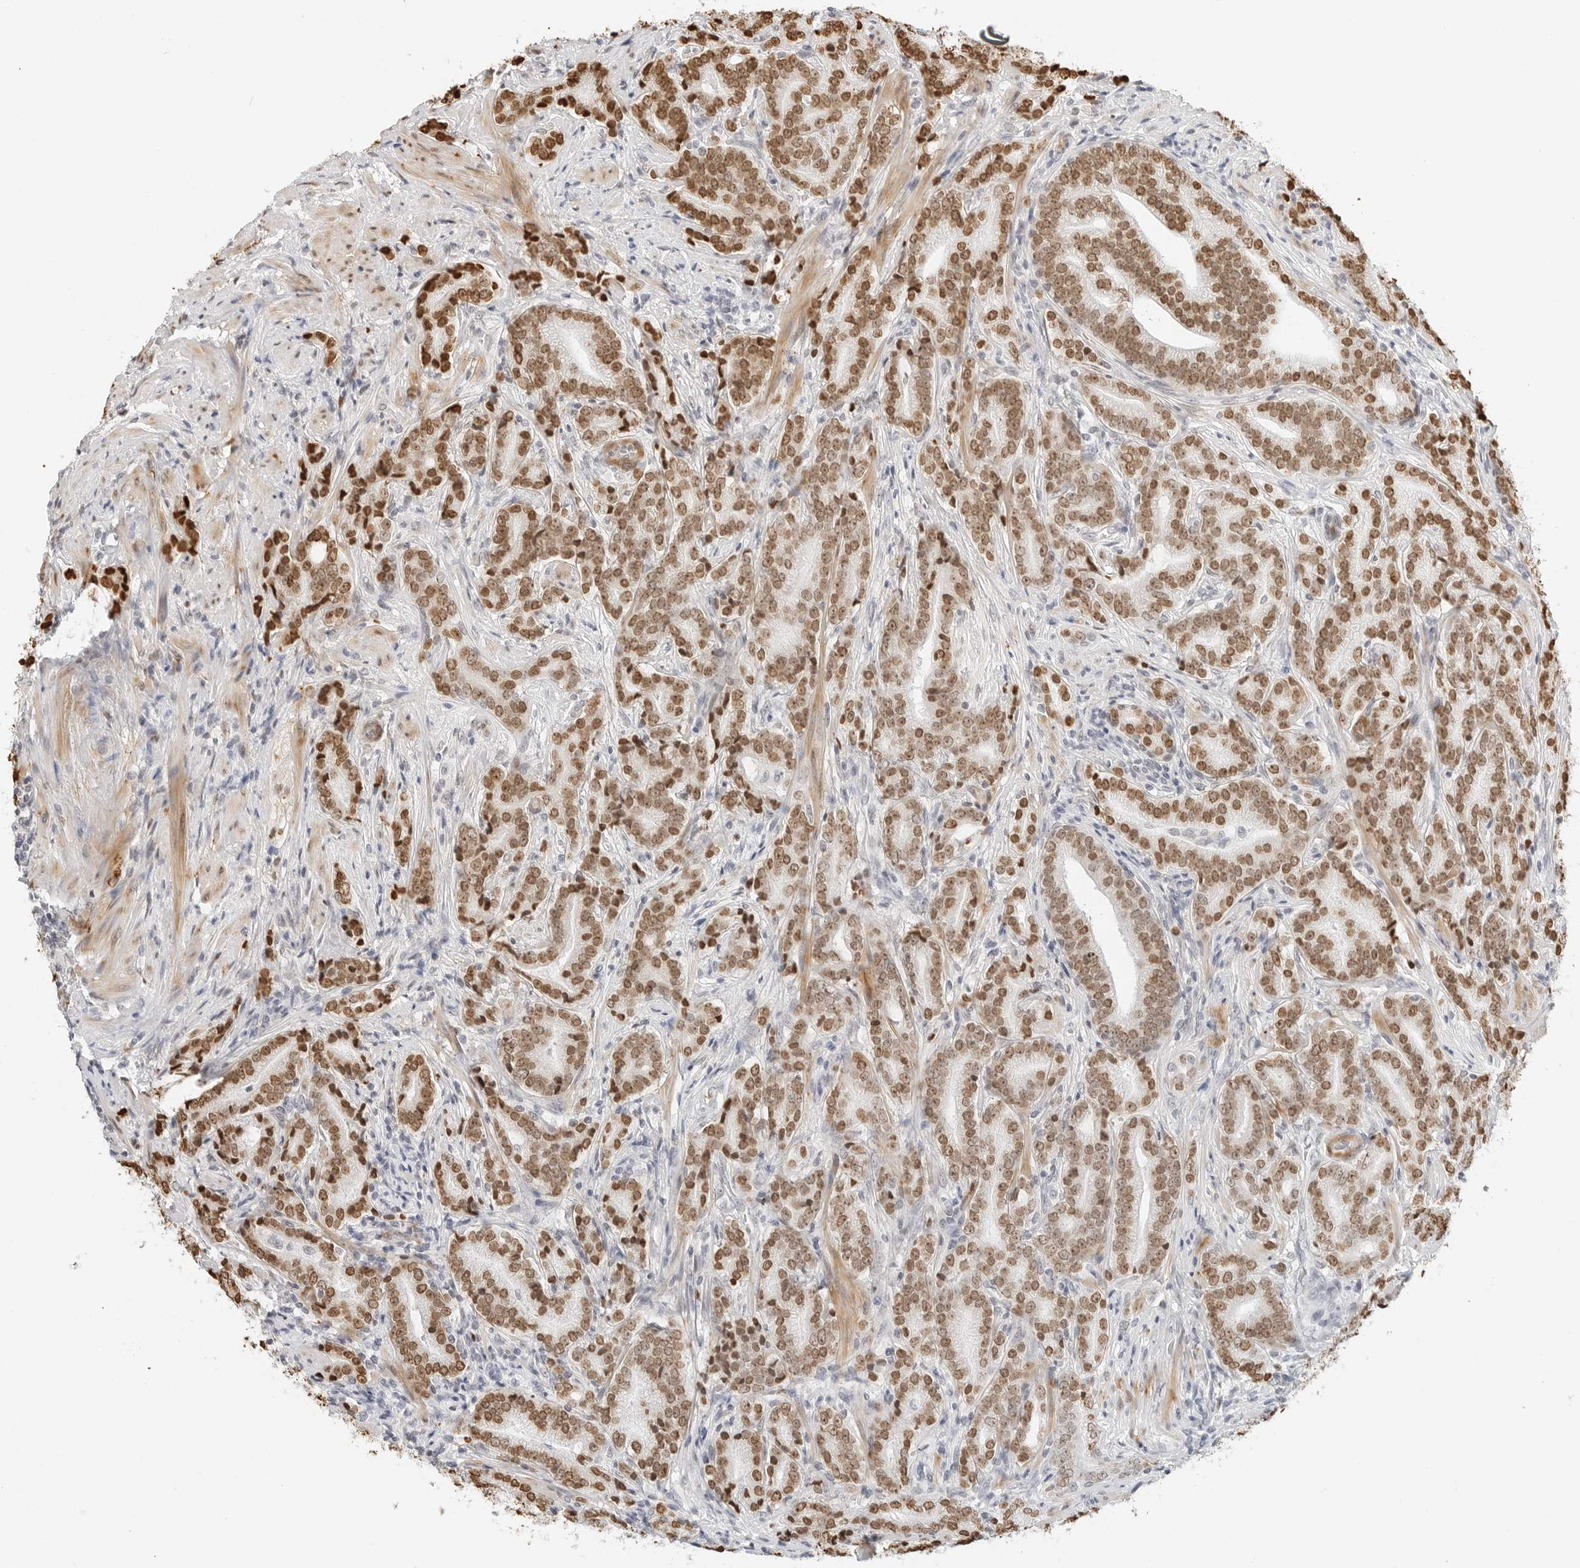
{"staining": {"intensity": "moderate", "quantity": ">75%", "location": "nuclear"}, "tissue": "prostate cancer", "cell_type": "Tumor cells", "image_type": "cancer", "snomed": [{"axis": "morphology", "description": "Adenocarcinoma, High grade"}, {"axis": "topography", "description": "Prostate"}], "caption": "Approximately >75% of tumor cells in human adenocarcinoma (high-grade) (prostate) exhibit moderate nuclear protein positivity as visualized by brown immunohistochemical staining.", "gene": "SPIDR", "patient": {"sex": "male", "age": 57}}